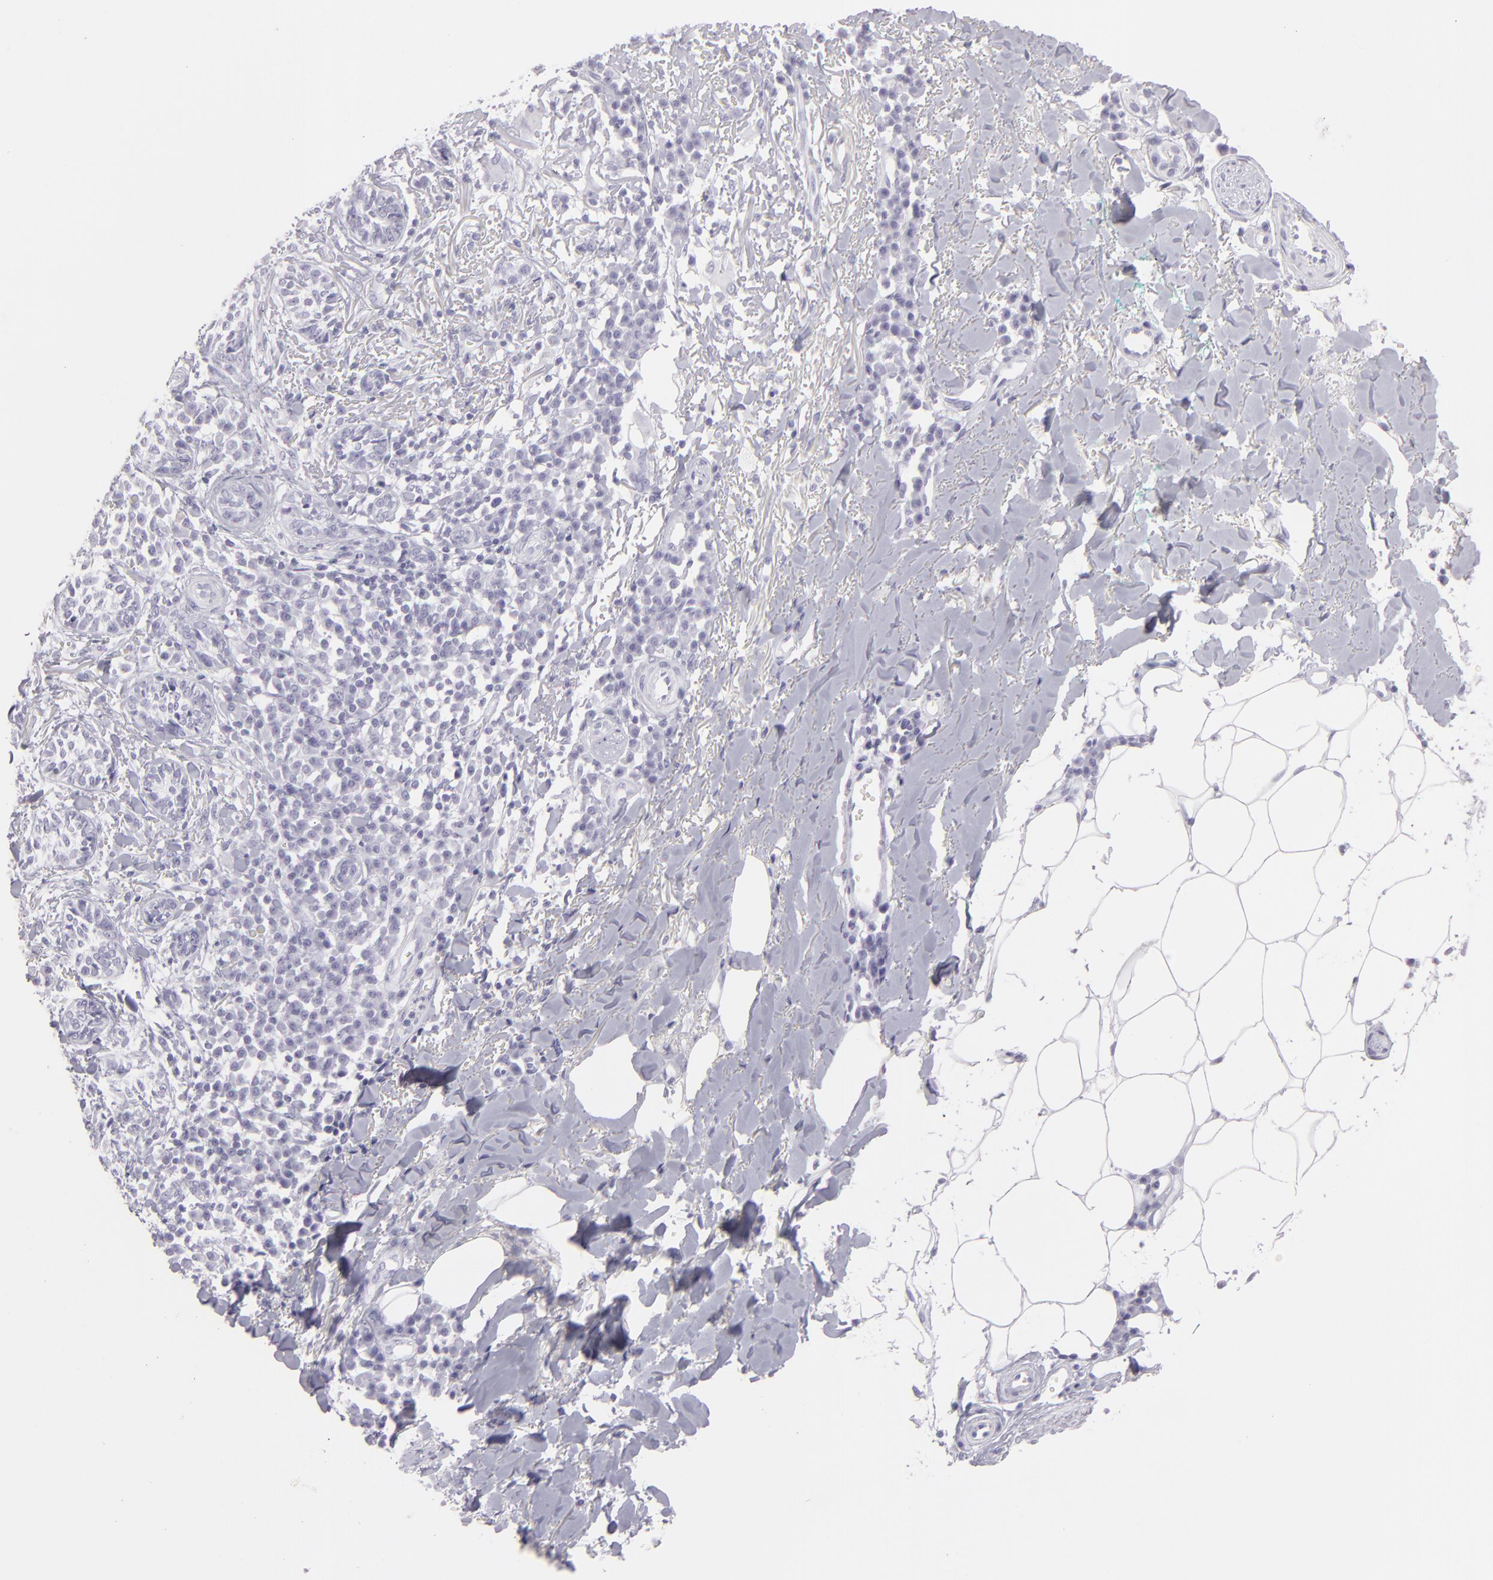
{"staining": {"intensity": "negative", "quantity": "none", "location": "none"}, "tissue": "skin cancer", "cell_type": "Tumor cells", "image_type": "cancer", "snomed": [{"axis": "morphology", "description": "Basal cell carcinoma"}, {"axis": "topography", "description": "Skin"}], "caption": "Skin basal cell carcinoma was stained to show a protein in brown. There is no significant staining in tumor cells.", "gene": "FLG", "patient": {"sex": "female", "age": 89}}